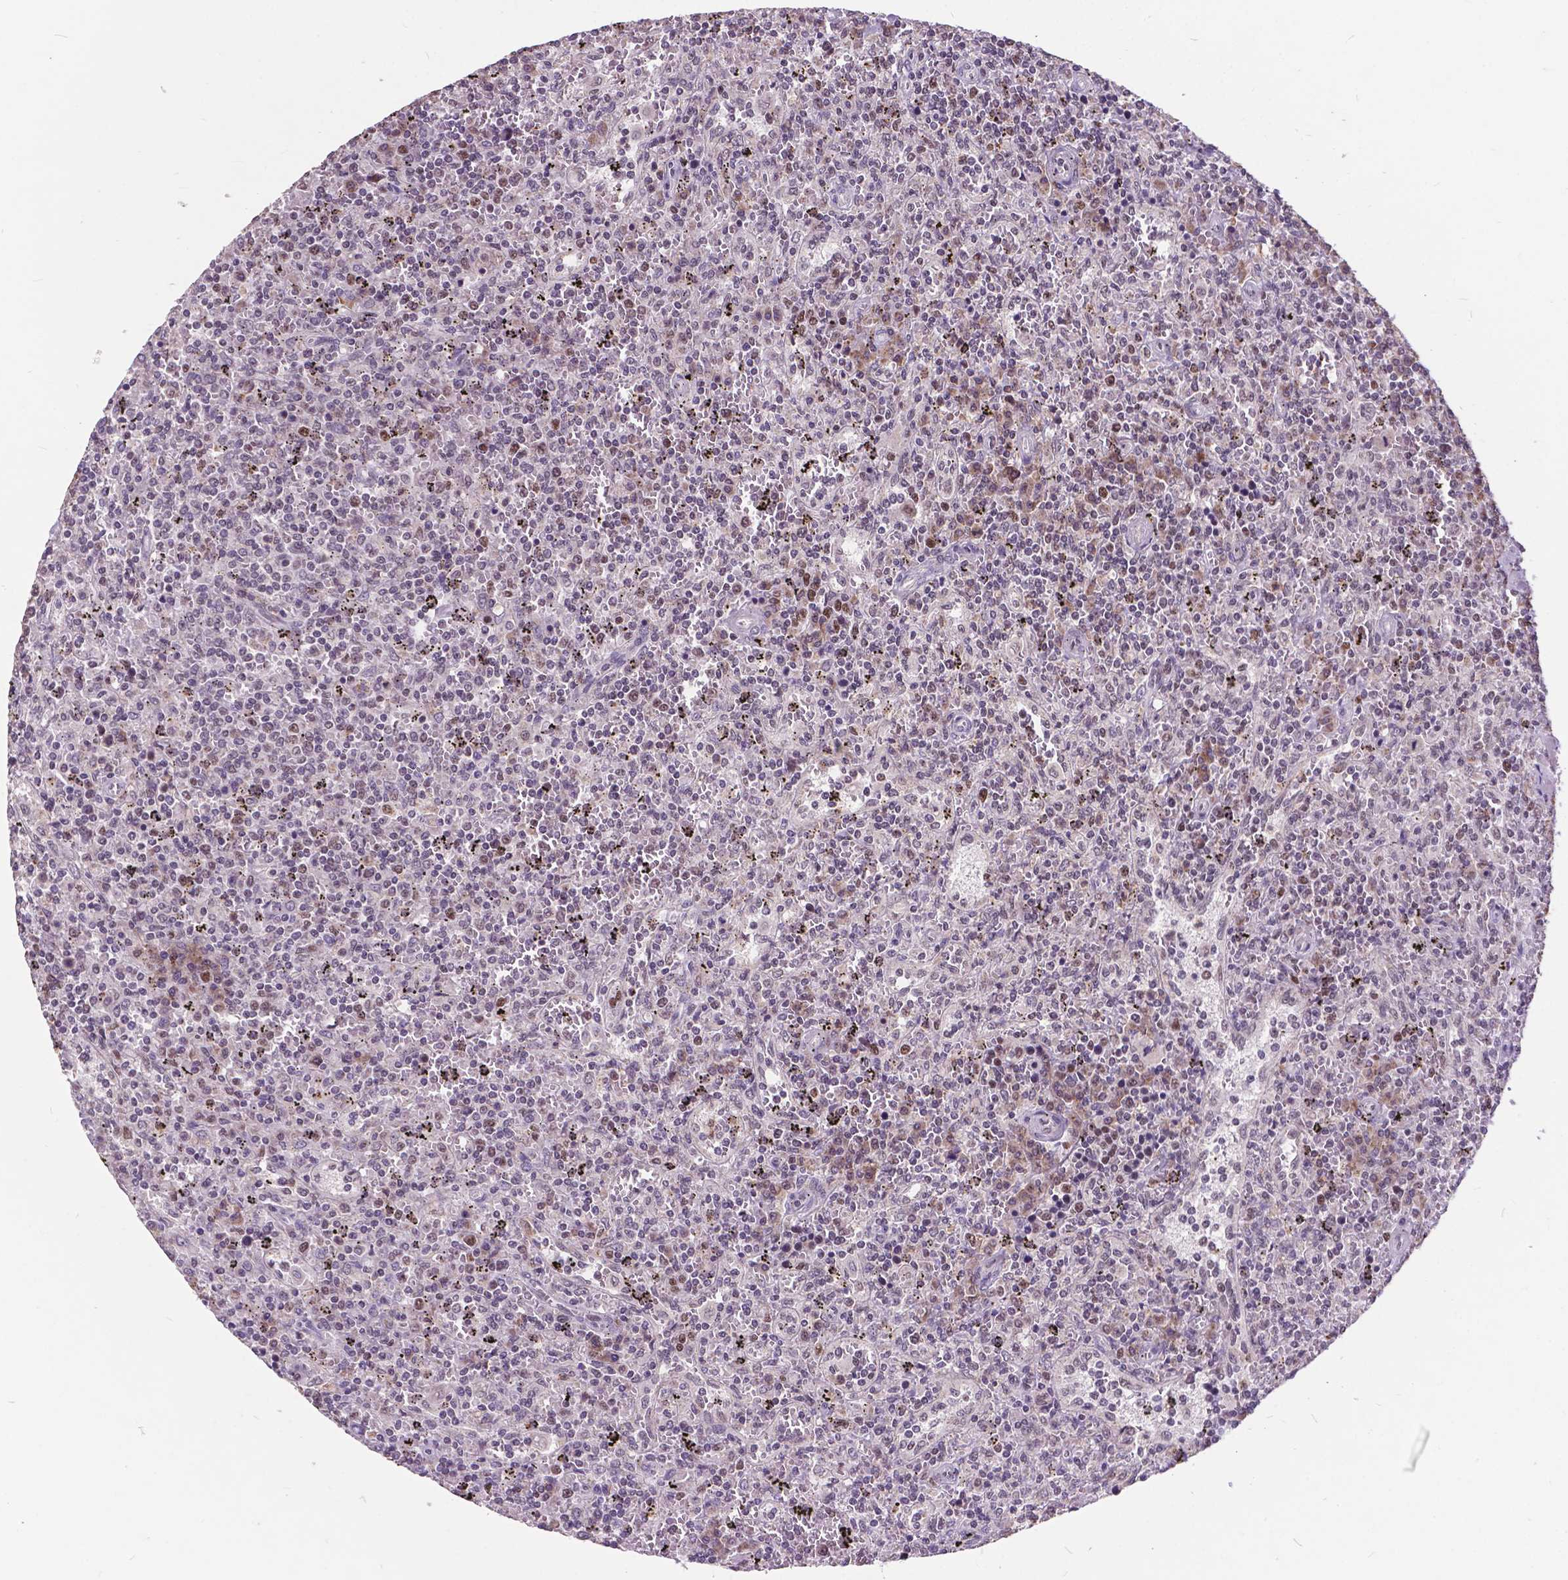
{"staining": {"intensity": "weak", "quantity": "<25%", "location": "nuclear"}, "tissue": "lymphoma", "cell_type": "Tumor cells", "image_type": "cancer", "snomed": [{"axis": "morphology", "description": "Malignant lymphoma, non-Hodgkin's type, Low grade"}, {"axis": "topography", "description": "Spleen"}], "caption": "A high-resolution photomicrograph shows immunohistochemistry staining of malignant lymphoma, non-Hodgkin's type (low-grade), which demonstrates no significant positivity in tumor cells.", "gene": "MSH2", "patient": {"sex": "male", "age": 62}}